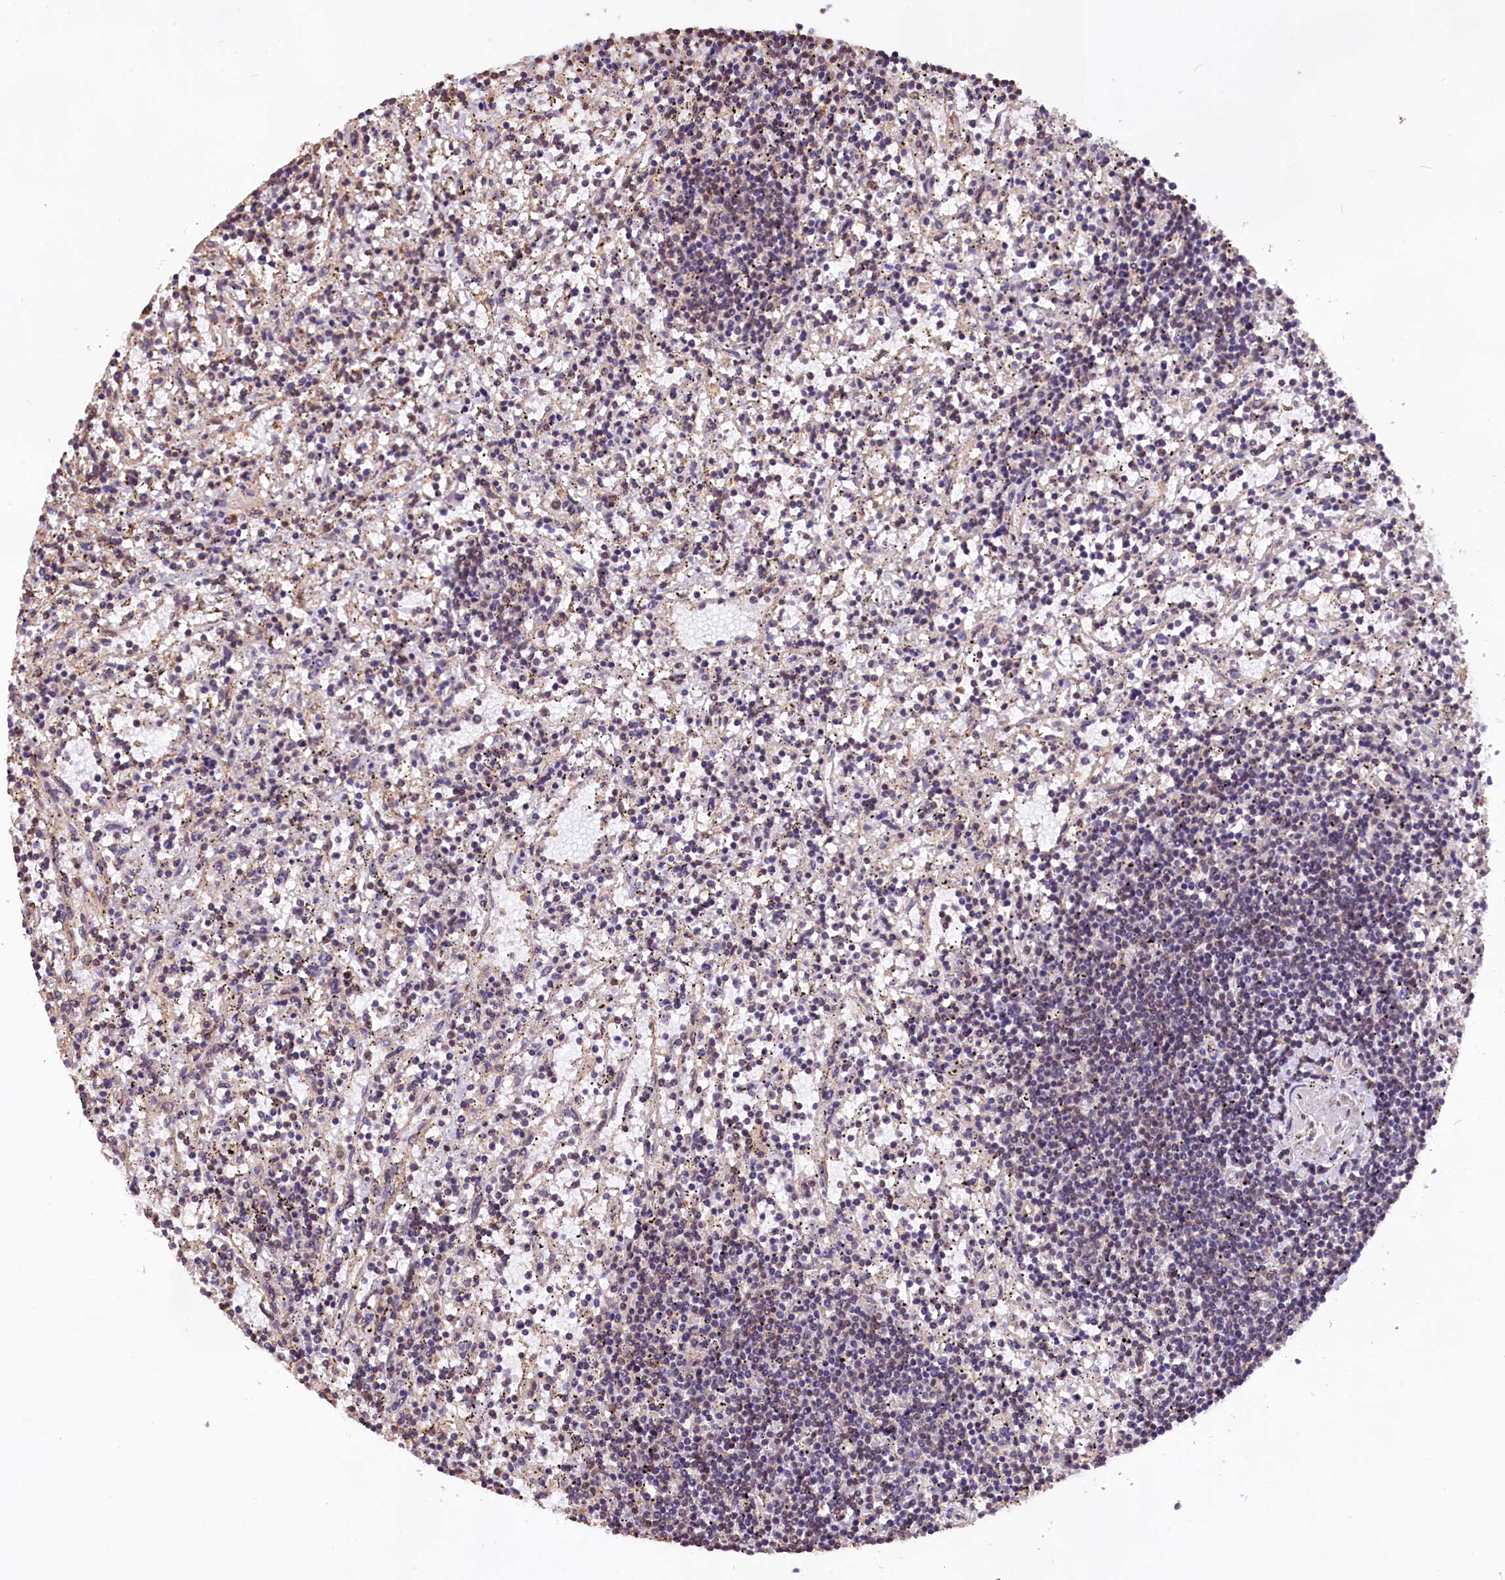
{"staining": {"intensity": "negative", "quantity": "none", "location": "none"}, "tissue": "lymphoma", "cell_type": "Tumor cells", "image_type": "cancer", "snomed": [{"axis": "morphology", "description": "Malignant lymphoma, non-Hodgkin's type, Low grade"}, {"axis": "topography", "description": "Spleen"}], "caption": "Immunohistochemical staining of human low-grade malignant lymphoma, non-Hodgkin's type displays no significant staining in tumor cells.", "gene": "ZC3H4", "patient": {"sex": "male", "age": 76}}